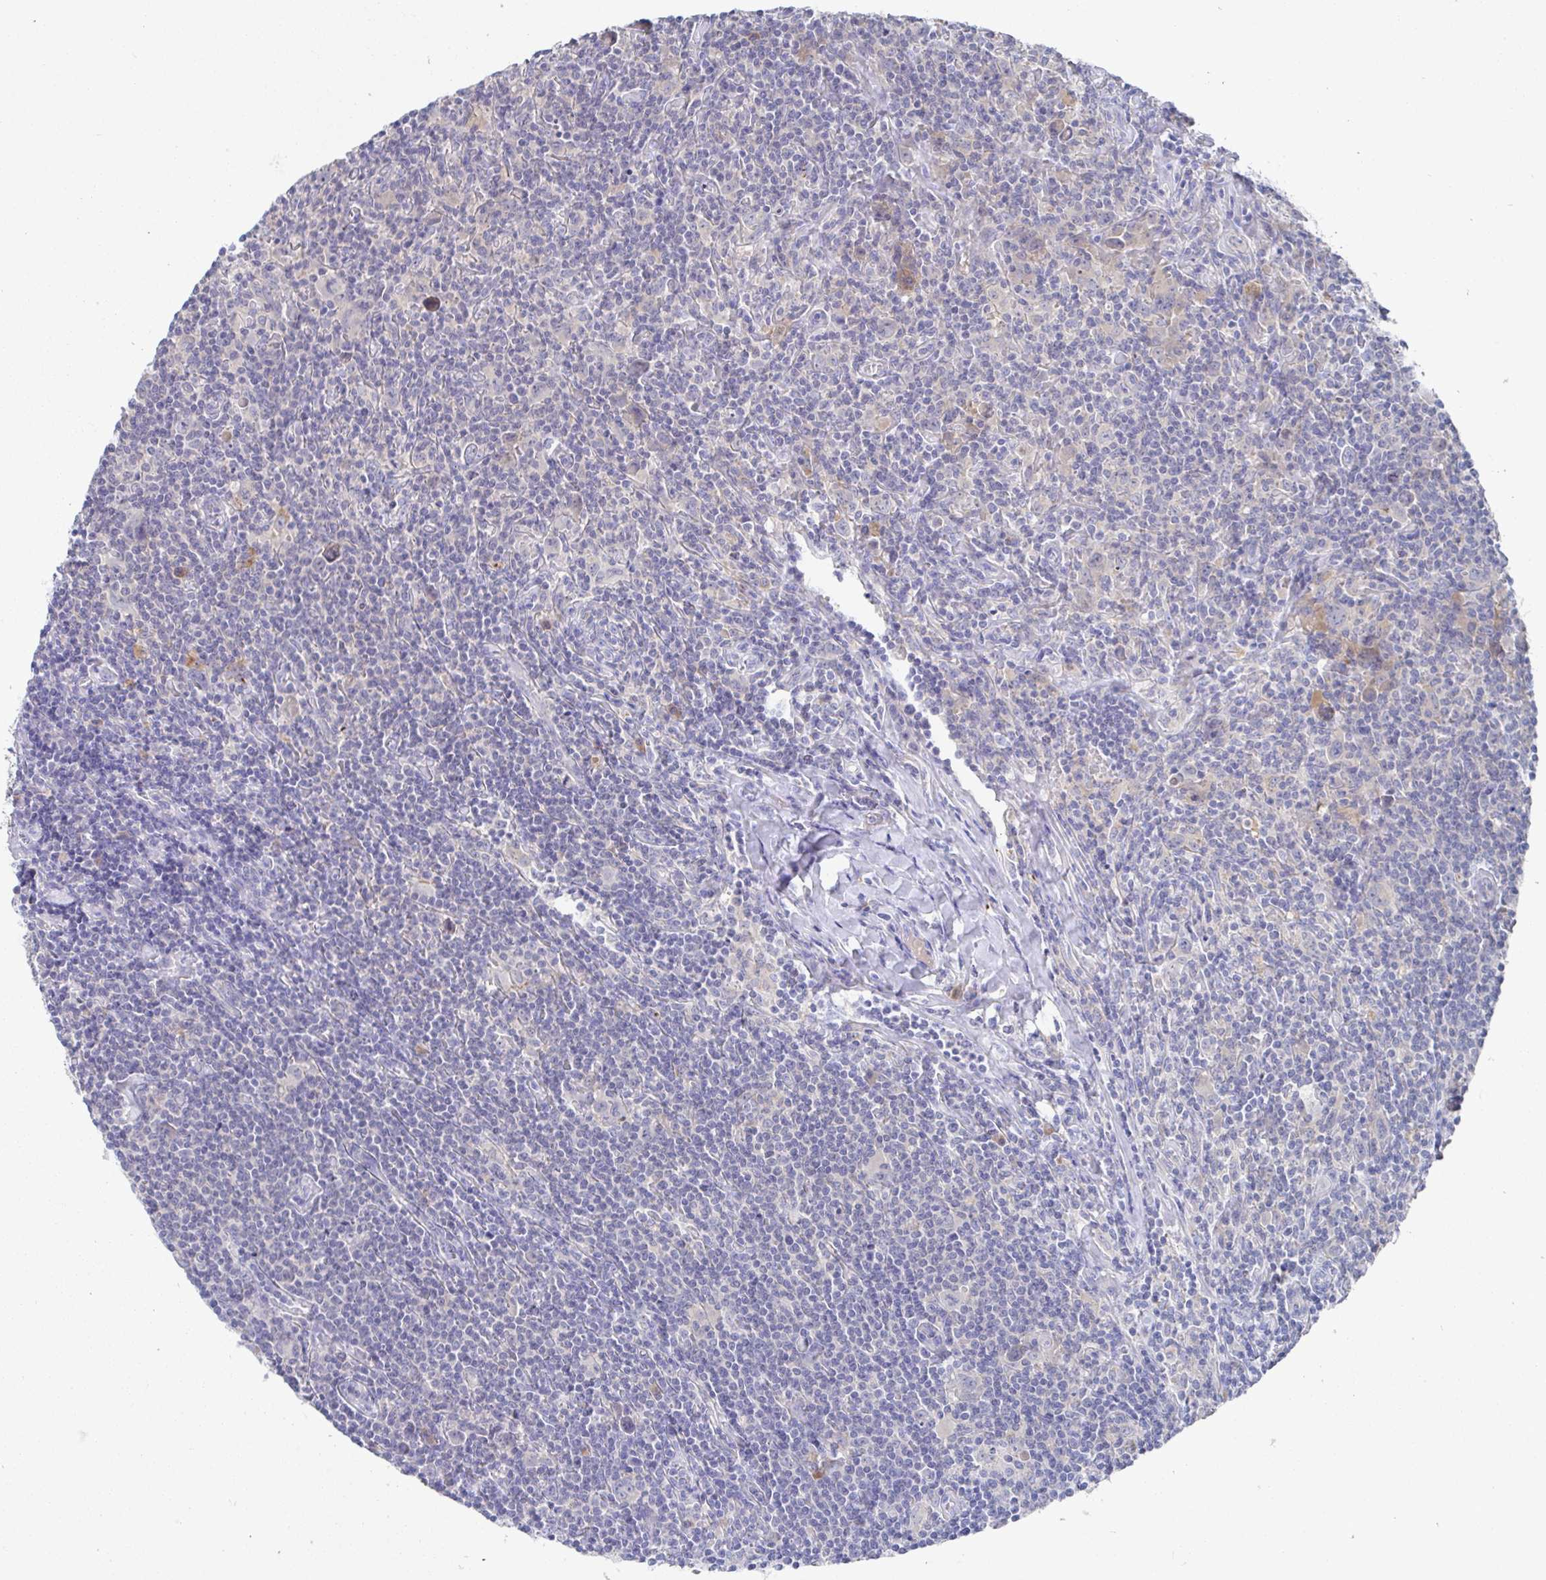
{"staining": {"intensity": "negative", "quantity": "none", "location": "none"}, "tissue": "lymphoma", "cell_type": "Tumor cells", "image_type": "cancer", "snomed": [{"axis": "morphology", "description": "Hodgkin's disease, NOS"}, {"axis": "topography", "description": "Lymph node"}], "caption": "Immunohistochemistry (IHC) micrograph of human Hodgkin's disease stained for a protein (brown), which exhibits no staining in tumor cells. (Brightfield microscopy of DAB IHC at high magnification).", "gene": "GPR148", "patient": {"sex": "female", "age": 18}}